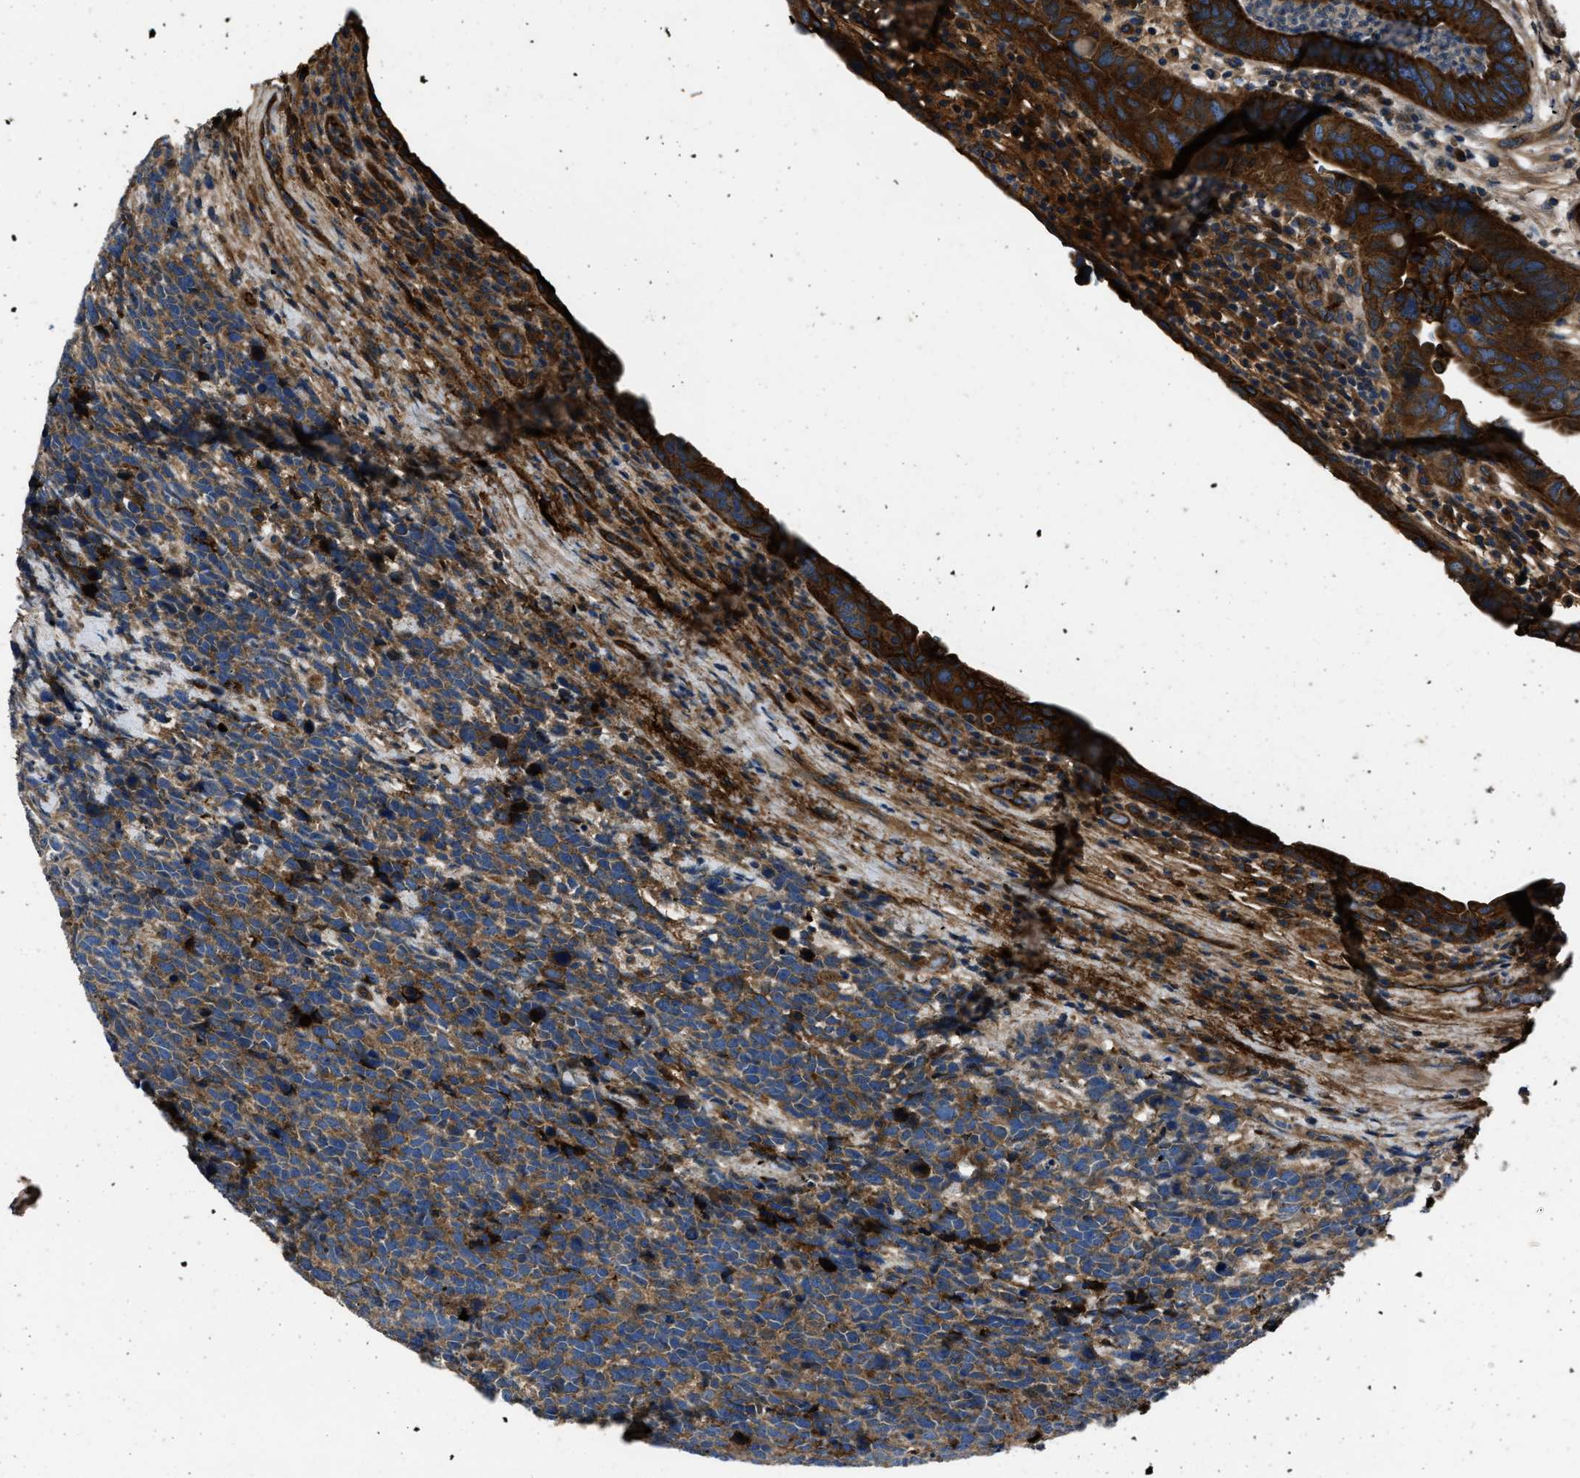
{"staining": {"intensity": "moderate", "quantity": ">75%", "location": "cytoplasmic/membranous"}, "tissue": "urothelial cancer", "cell_type": "Tumor cells", "image_type": "cancer", "snomed": [{"axis": "morphology", "description": "Urothelial carcinoma, High grade"}, {"axis": "topography", "description": "Urinary bladder"}], "caption": "Human urothelial cancer stained with a protein marker exhibits moderate staining in tumor cells.", "gene": "ERC1", "patient": {"sex": "female", "age": 82}}